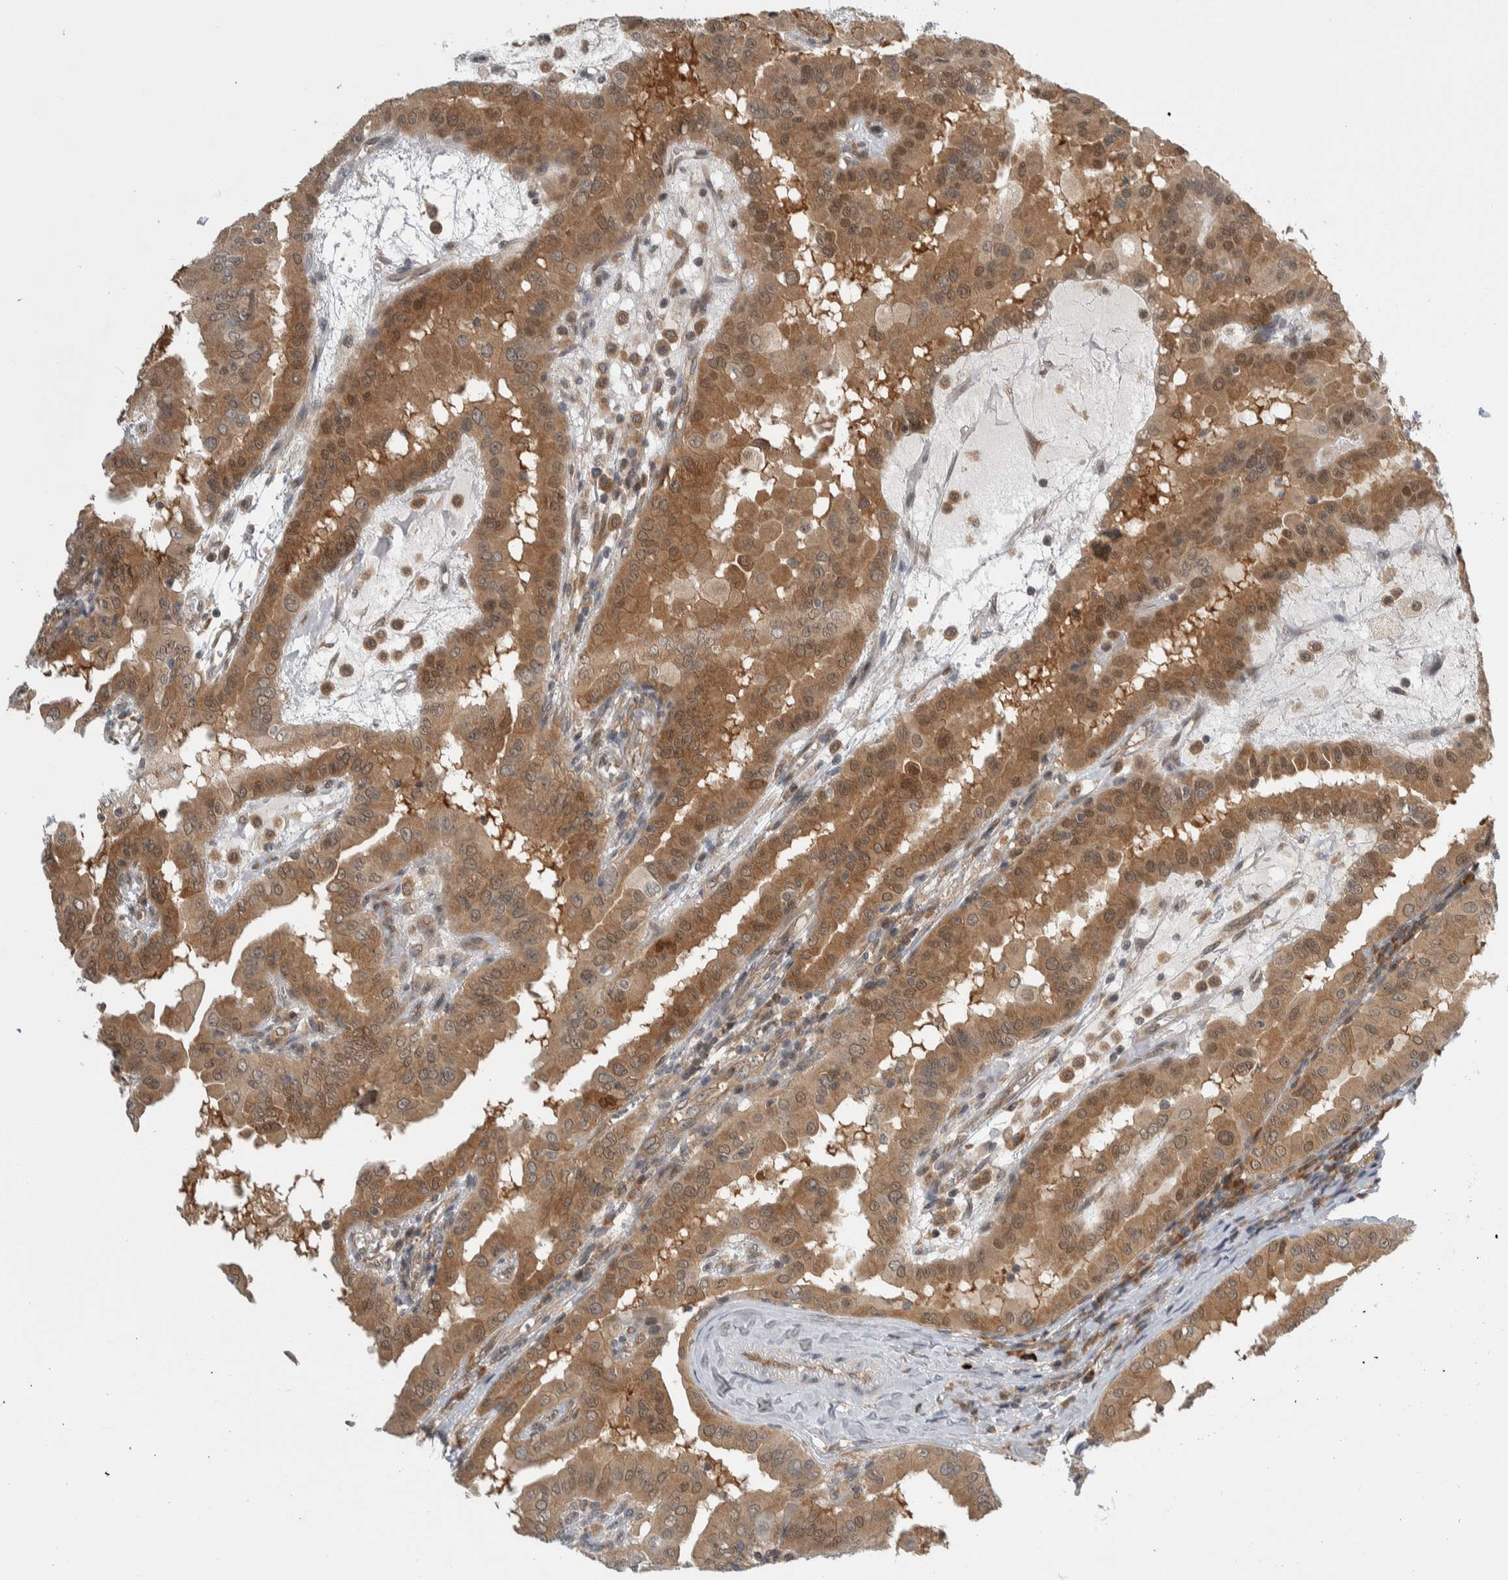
{"staining": {"intensity": "moderate", "quantity": ">75%", "location": "cytoplasmic/membranous"}, "tissue": "thyroid cancer", "cell_type": "Tumor cells", "image_type": "cancer", "snomed": [{"axis": "morphology", "description": "Papillary adenocarcinoma, NOS"}, {"axis": "topography", "description": "Thyroid gland"}], "caption": "Tumor cells exhibit medium levels of moderate cytoplasmic/membranous expression in about >75% of cells in thyroid cancer (papillary adenocarcinoma).", "gene": "CCDC43", "patient": {"sex": "male", "age": 33}}